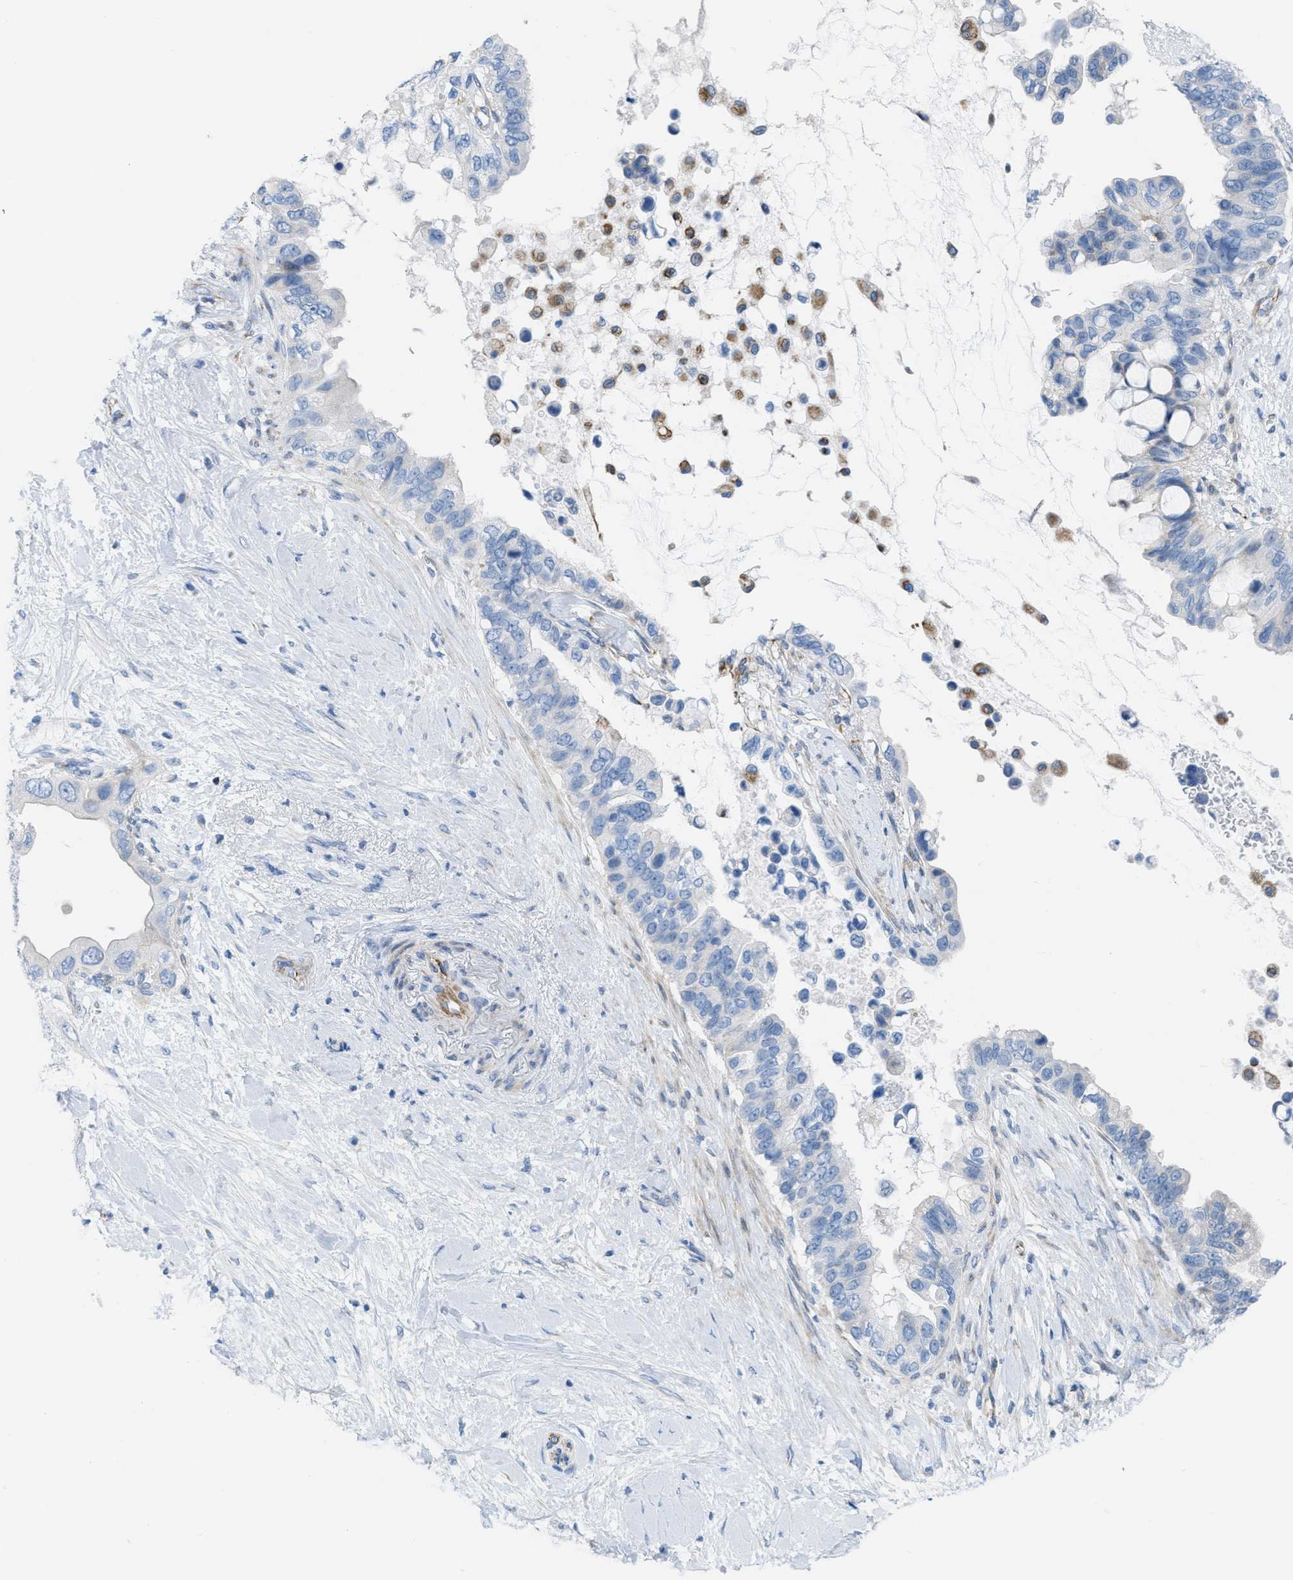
{"staining": {"intensity": "negative", "quantity": "none", "location": "none"}, "tissue": "pancreatic cancer", "cell_type": "Tumor cells", "image_type": "cancer", "snomed": [{"axis": "morphology", "description": "Adenocarcinoma, NOS"}, {"axis": "topography", "description": "Pancreas"}], "caption": "Immunohistochemical staining of pancreatic adenocarcinoma shows no significant expression in tumor cells.", "gene": "SLC12A1", "patient": {"sex": "female", "age": 56}}